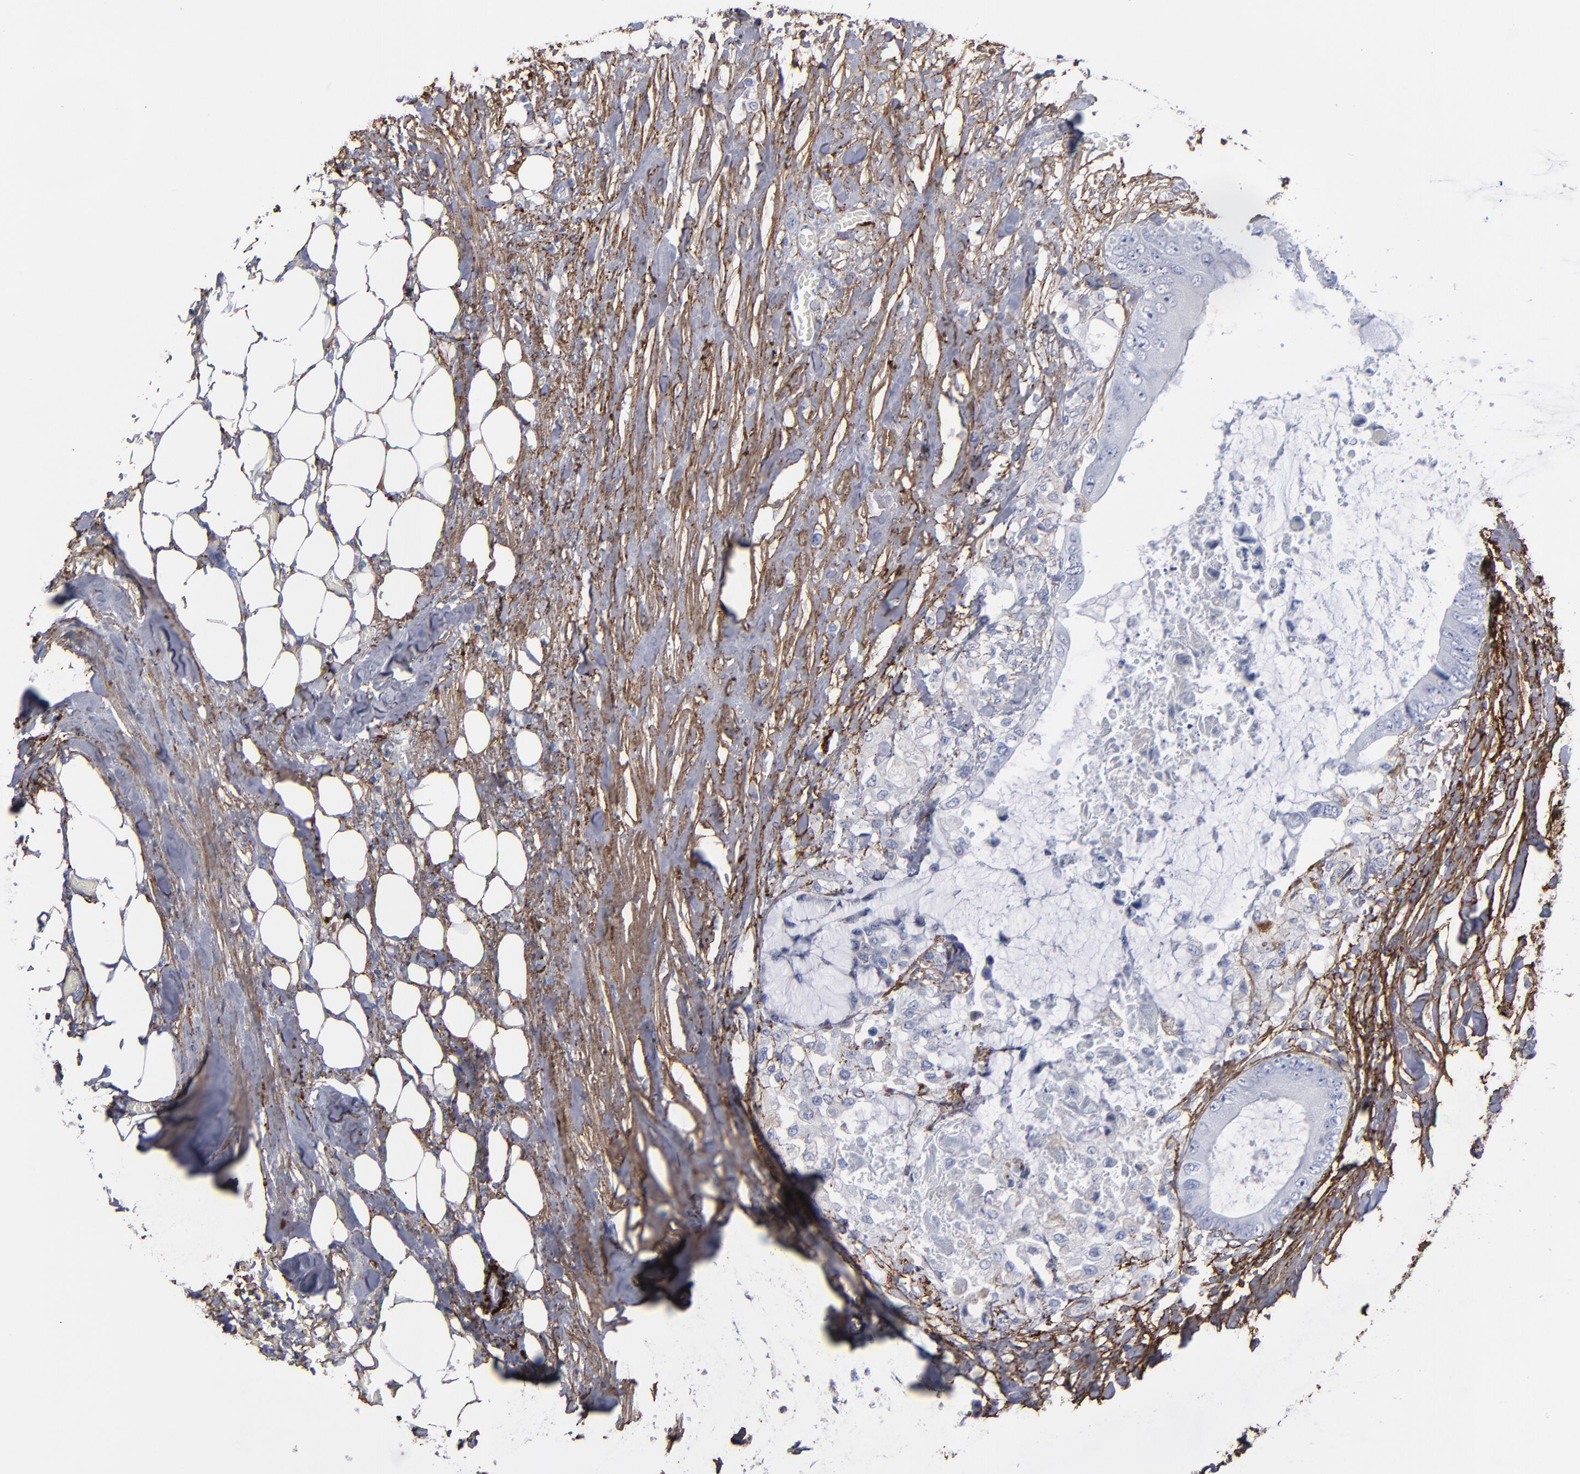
{"staining": {"intensity": "negative", "quantity": "none", "location": "none"}, "tissue": "colorectal cancer", "cell_type": "Tumor cells", "image_type": "cancer", "snomed": [{"axis": "morphology", "description": "Normal tissue, NOS"}, {"axis": "morphology", "description": "Adenocarcinoma, NOS"}, {"axis": "topography", "description": "Rectum"}, {"axis": "topography", "description": "Peripheral nerve tissue"}], "caption": "IHC histopathology image of neoplastic tissue: human colorectal adenocarcinoma stained with DAB reveals no significant protein positivity in tumor cells.", "gene": "EMILIN1", "patient": {"sex": "female", "age": 77}}